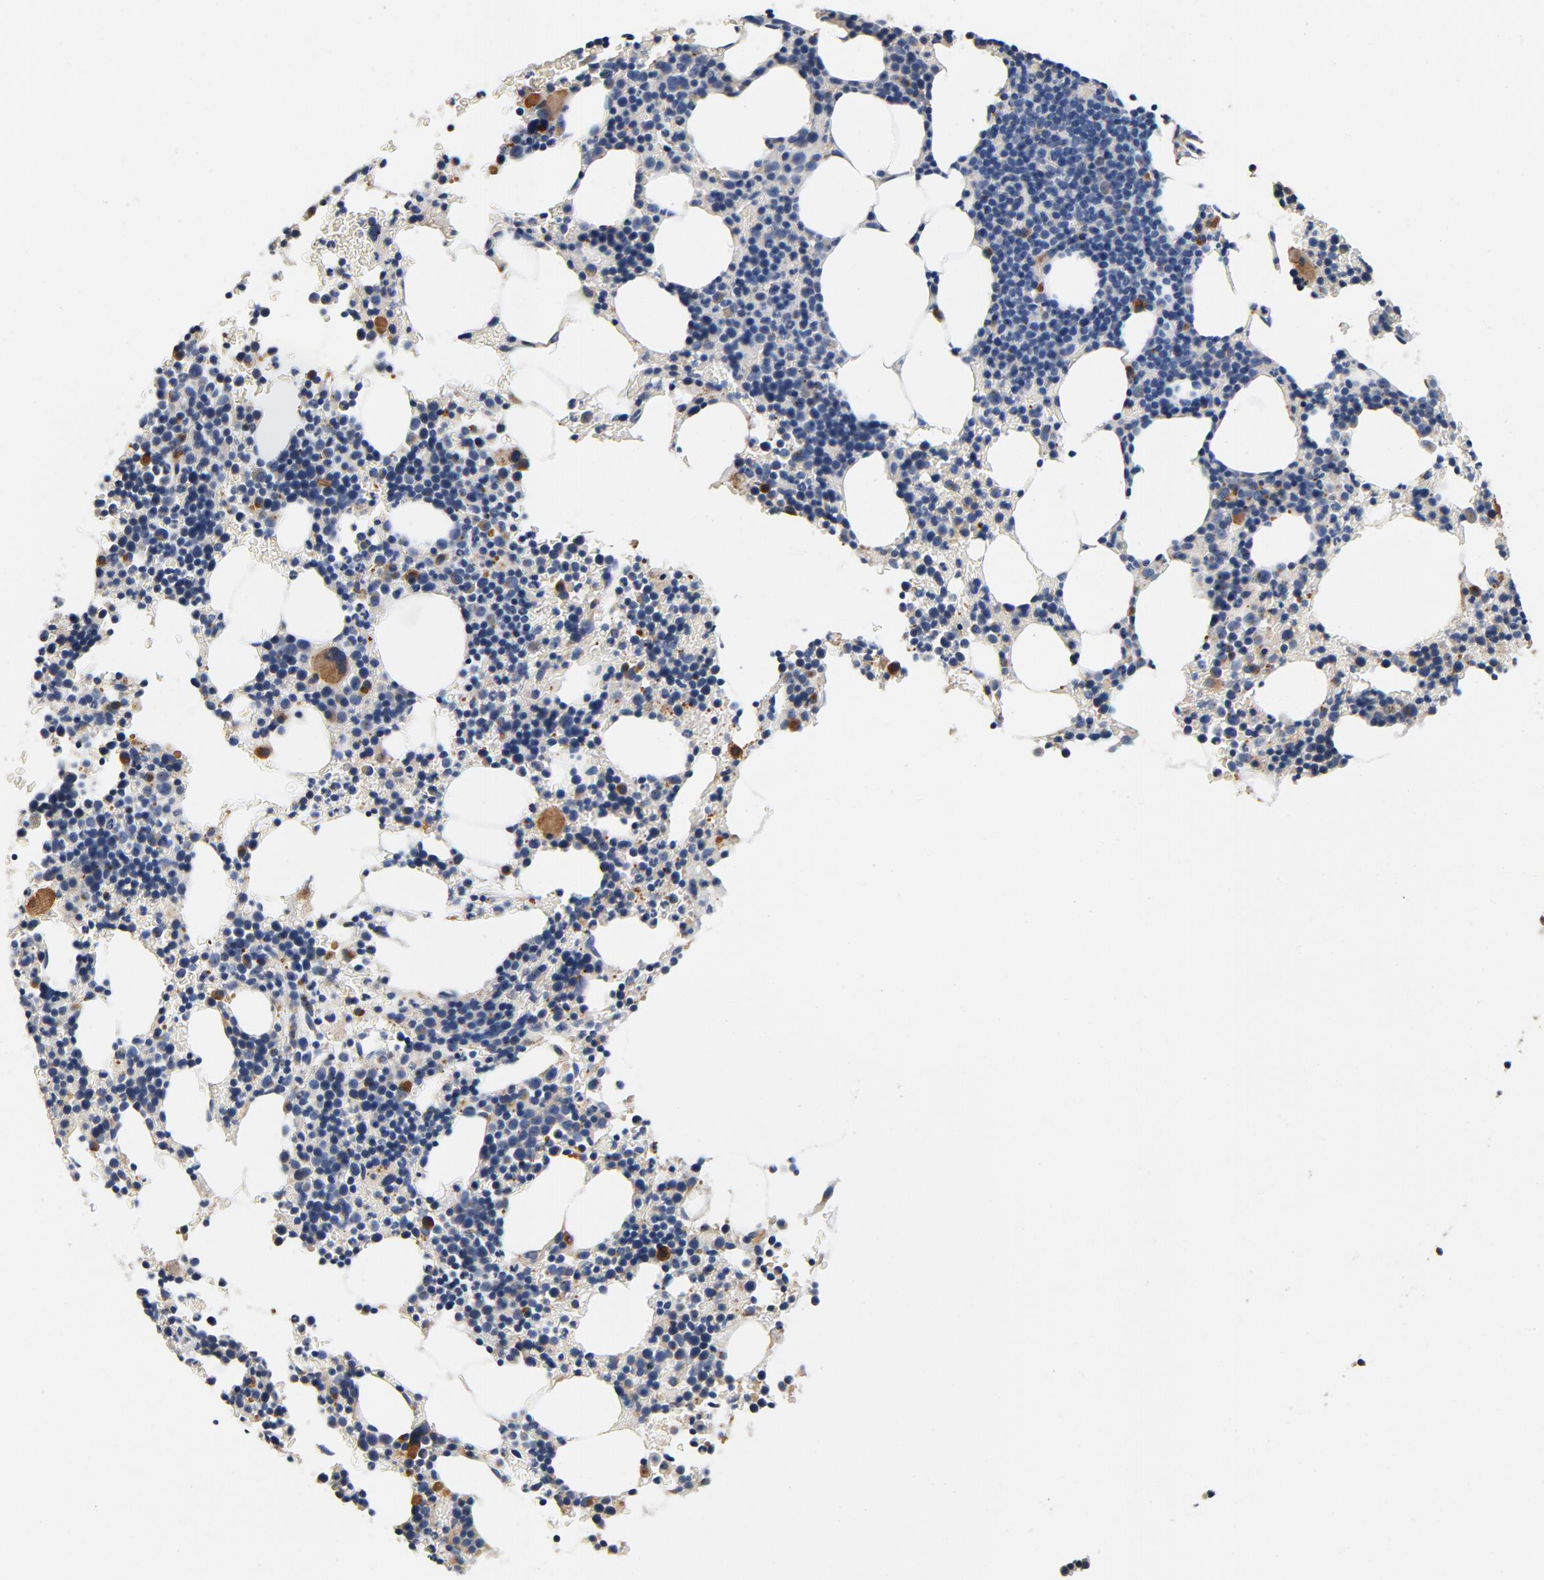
{"staining": {"intensity": "moderate", "quantity": "<25%", "location": "cytoplasmic/membranous"}, "tissue": "bone marrow", "cell_type": "Hematopoietic cells", "image_type": "normal", "snomed": [{"axis": "morphology", "description": "Normal tissue, NOS"}, {"axis": "topography", "description": "Bone marrow"}], "caption": "A low amount of moderate cytoplasmic/membranous positivity is appreciated in about <25% of hematopoietic cells in normal bone marrow.", "gene": "LMAN2", "patient": {"sex": "female", "age": 78}}